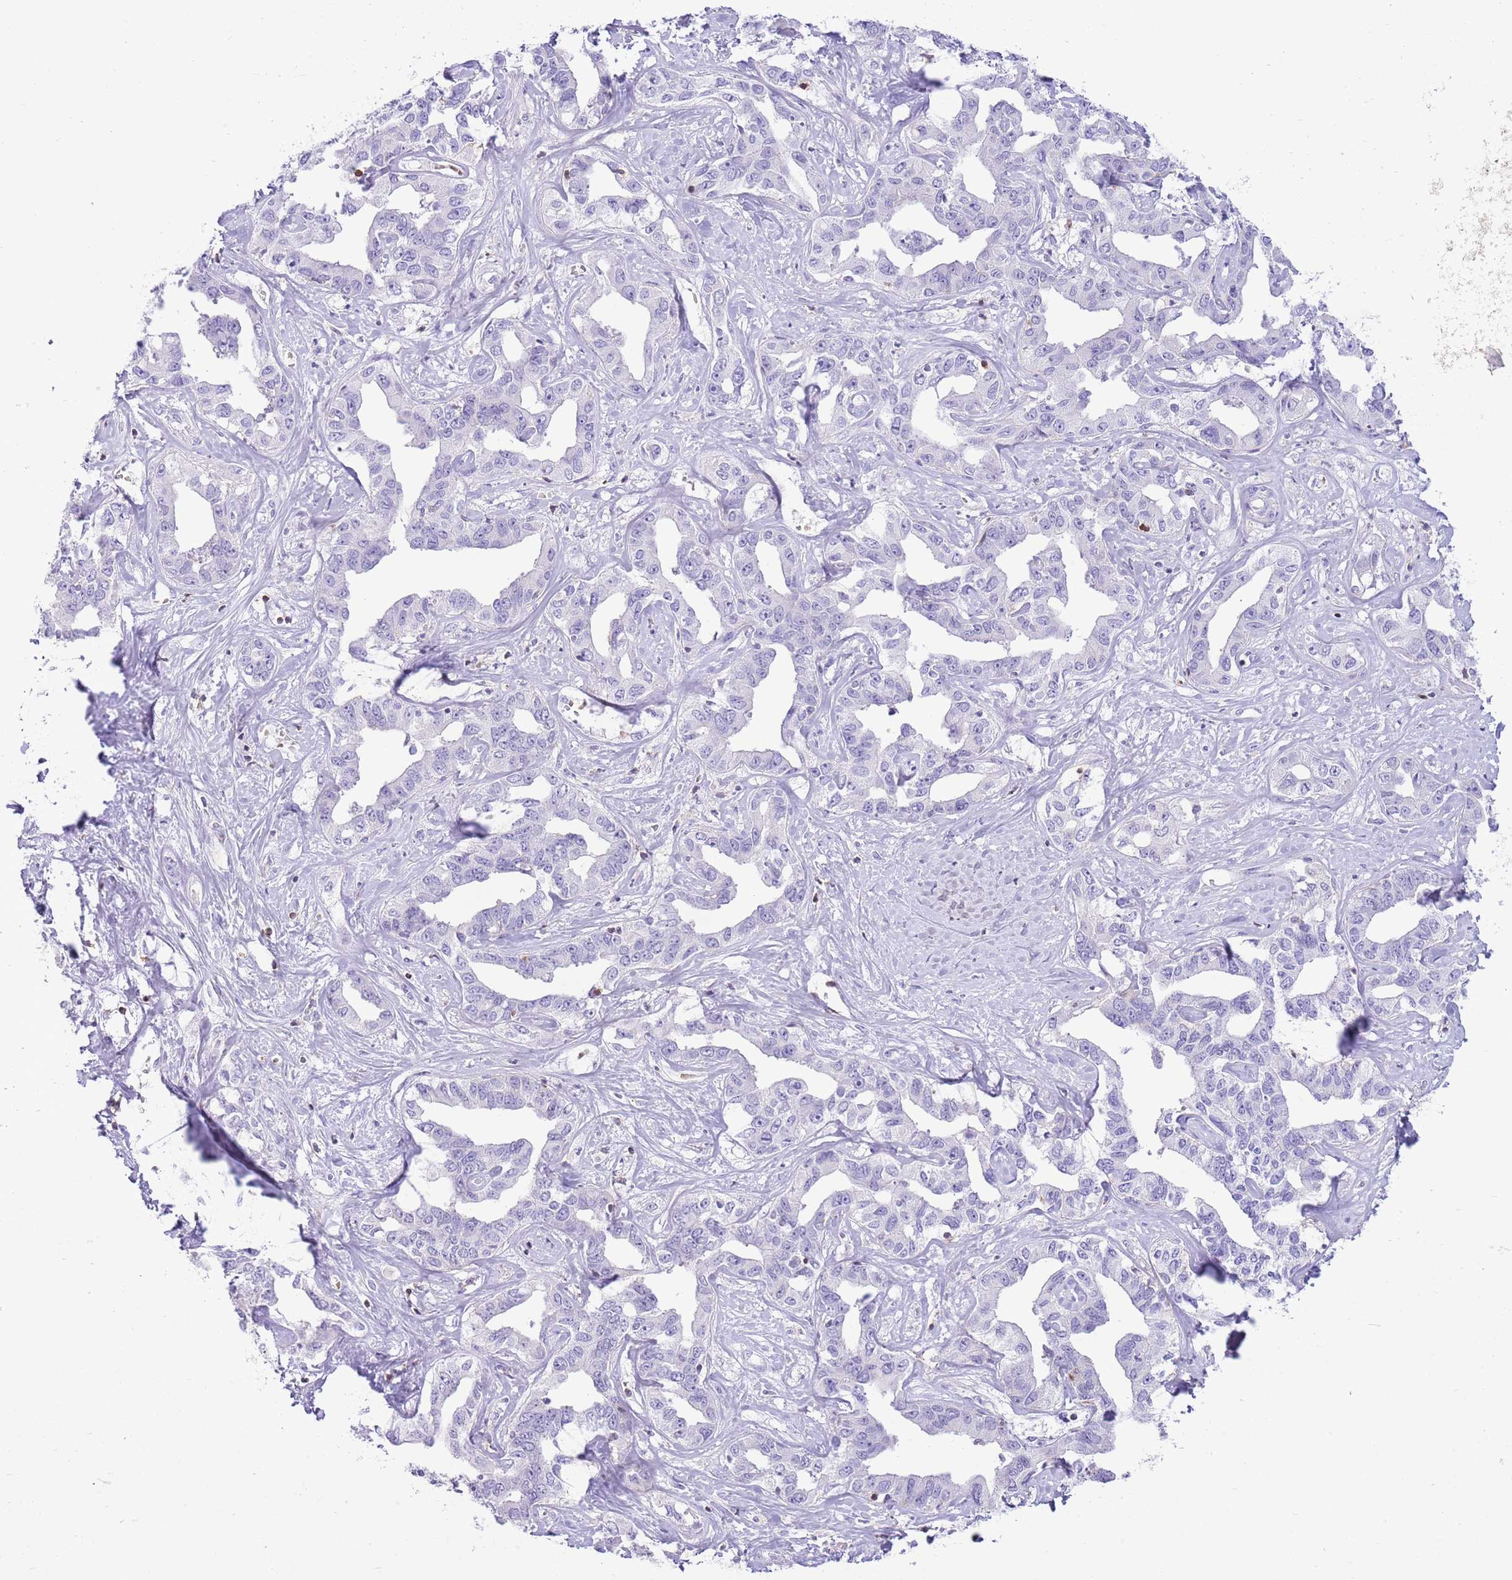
{"staining": {"intensity": "negative", "quantity": "none", "location": "none"}, "tissue": "liver cancer", "cell_type": "Tumor cells", "image_type": "cancer", "snomed": [{"axis": "morphology", "description": "Cholangiocarcinoma"}, {"axis": "topography", "description": "Liver"}], "caption": "There is no significant expression in tumor cells of liver cancer (cholangiocarcinoma).", "gene": "OR4Q3", "patient": {"sex": "male", "age": 59}}